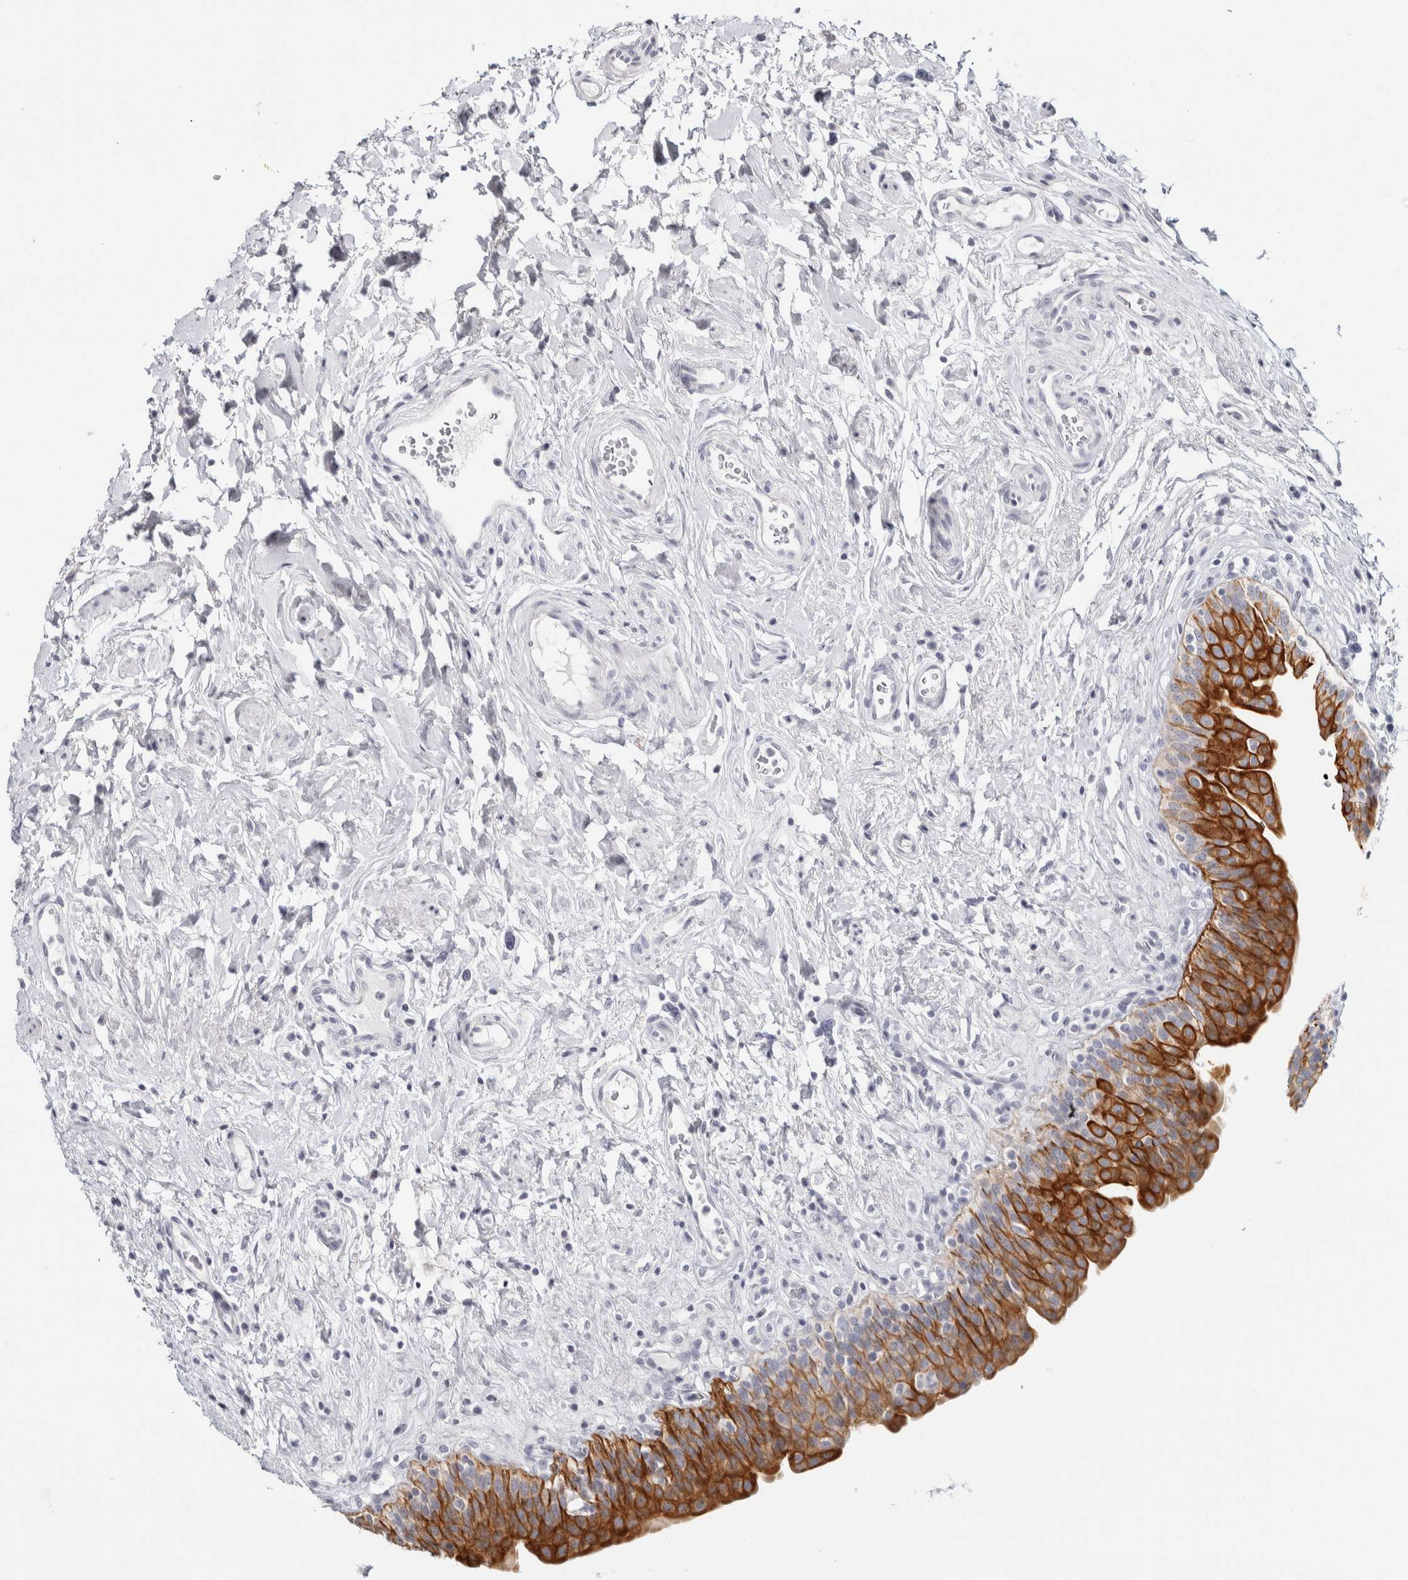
{"staining": {"intensity": "strong", "quantity": "25%-75%", "location": "cytoplasmic/membranous"}, "tissue": "urinary bladder", "cell_type": "Urothelial cells", "image_type": "normal", "snomed": [{"axis": "morphology", "description": "Normal tissue, NOS"}, {"axis": "topography", "description": "Urinary bladder"}], "caption": "Urothelial cells display high levels of strong cytoplasmic/membranous expression in about 25%-75% of cells in benign human urinary bladder.", "gene": "RPH3AL", "patient": {"sex": "male", "age": 83}}